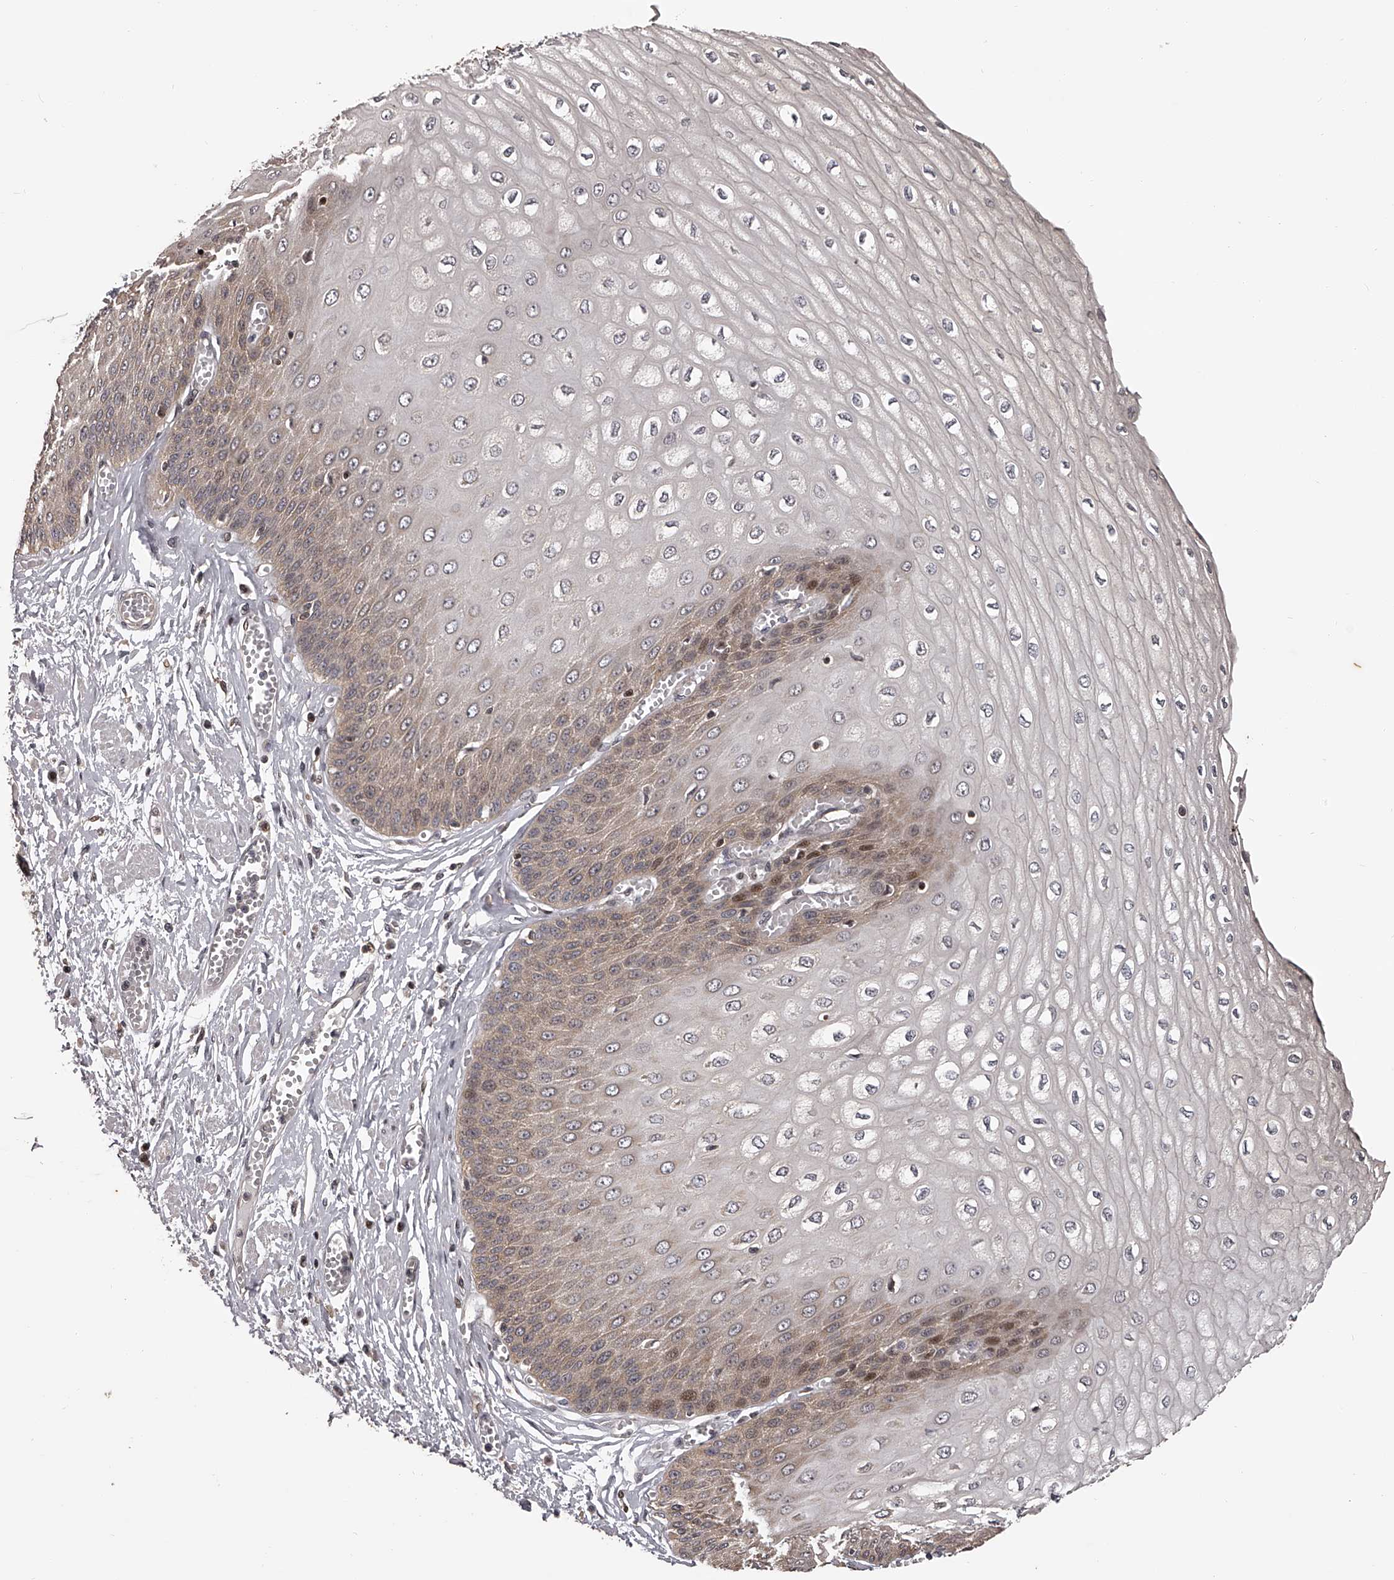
{"staining": {"intensity": "moderate", "quantity": "25%-75%", "location": "cytoplasmic/membranous,nuclear"}, "tissue": "esophagus", "cell_type": "Squamous epithelial cells", "image_type": "normal", "snomed": [{"axis": "morphology", "description": "Normal tissue, NOS"}, {"axis": "topography", "description": "Esophagus"}], "caption": "Immunohistochemical staining of unremarkable human esophagus reveals moderate cytoplasmic/membranous,nuclear protein staining in about 25%-75% of squamous epithelial cells. The staining was performed using DAB (3,3'-diaminobenzidine), with brown indicating positive protein expression. Nuclei are stained blue with hematoxylin.", "gene": "PFDN2", "patient": {"sex": "male", "age": 60}}